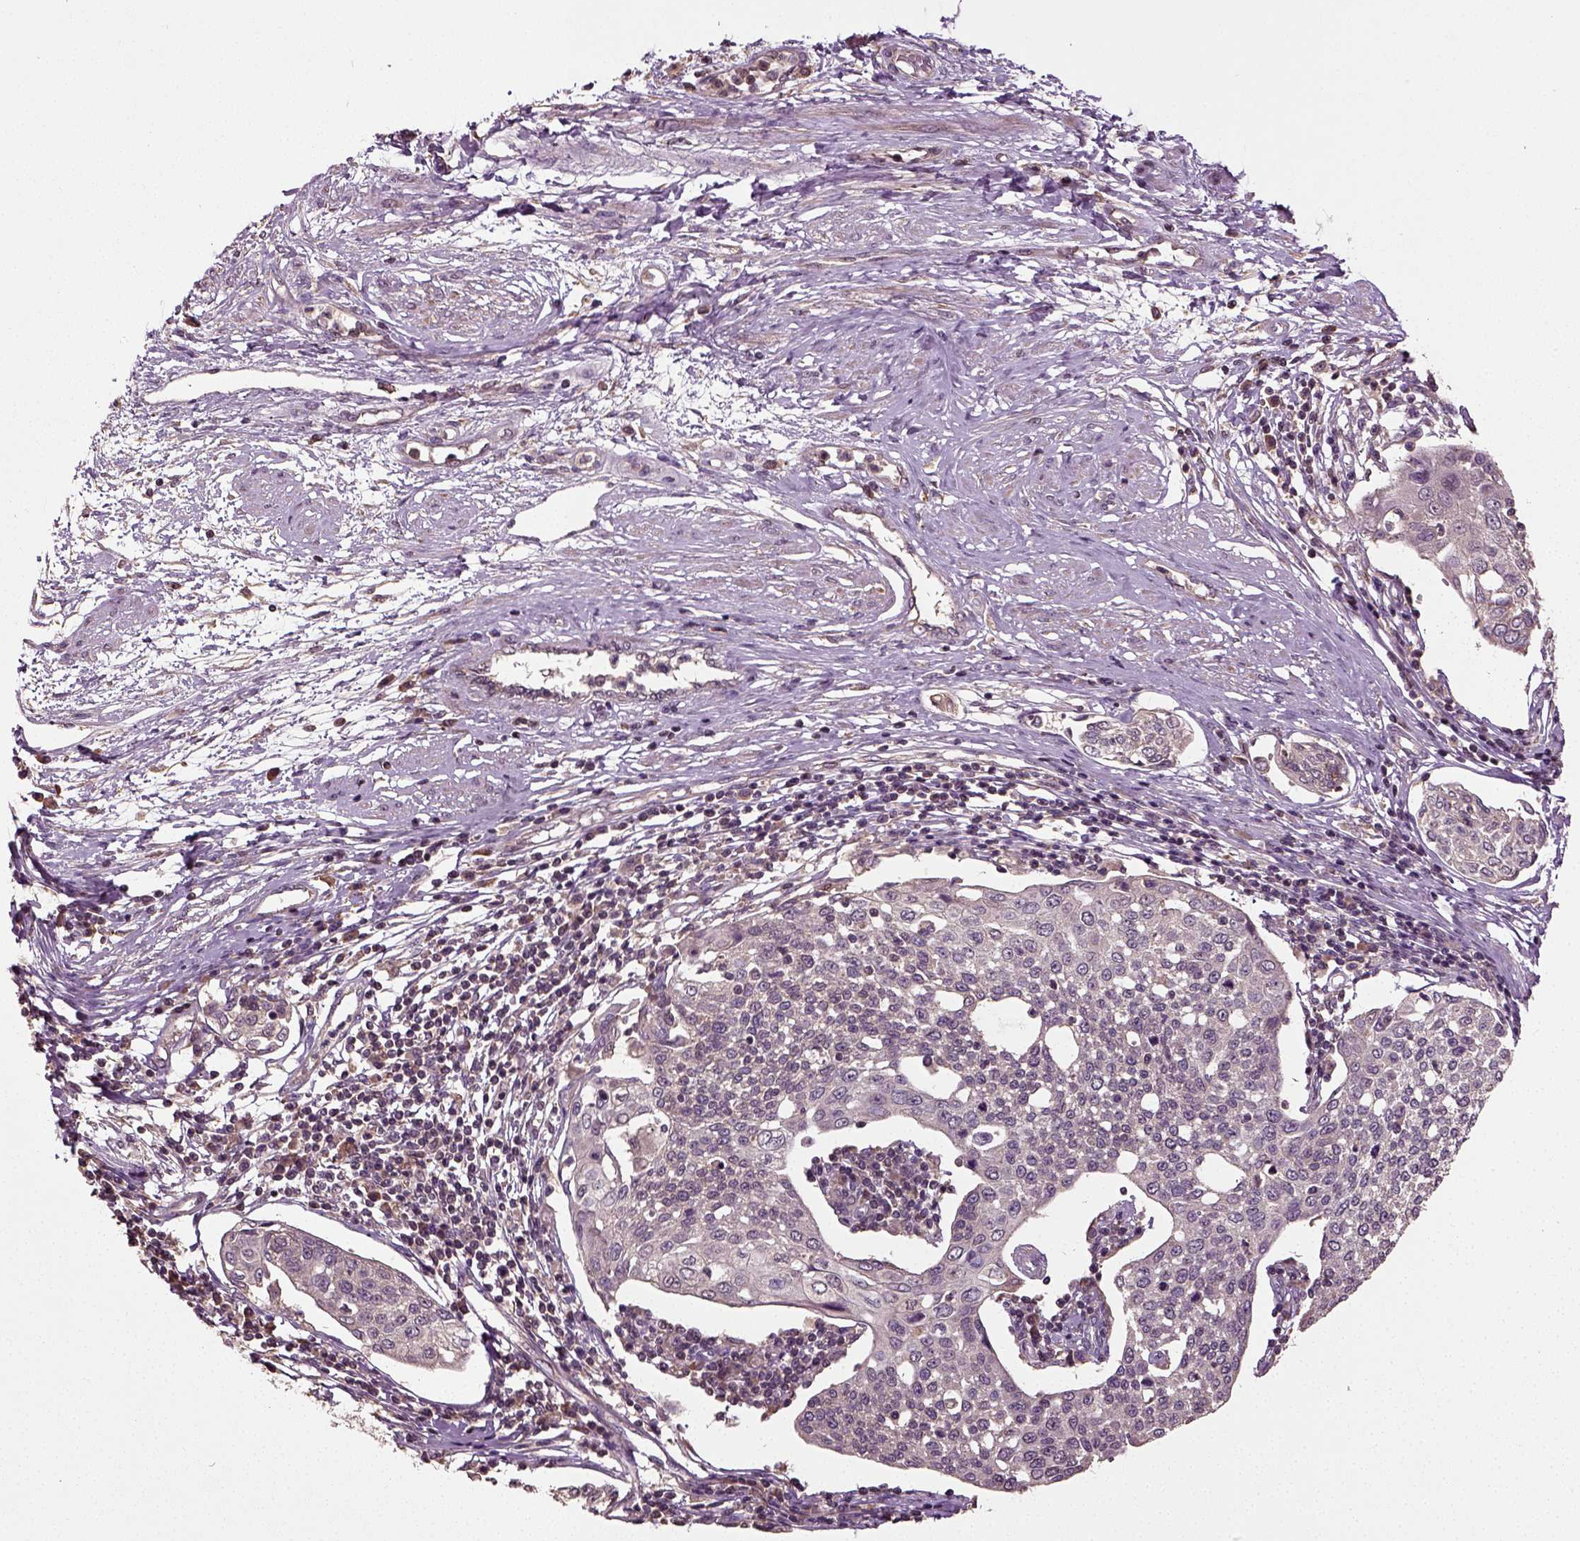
{"staining": {"intensity": "negative", "quantity": "none", "location": "none"}, "tissue": "cervical cancer", "cell_type": "Tumor cells", "image_type": "cancer", "snomed": [{"axis": "morphology", "description": "Squamous cell carcinoma, NOS"}, {"axis": "topography", "description": "Cervix"}], "caption": "High magnification brightfield microscopy of cervical squamous cell carcinoma stained with DAB (brown) and counterstained with hematoxylin (blue): tumor cells show no significant positivity.", "gene": "ERV3-1", "patient": {"sex": "female", "age": 34}}